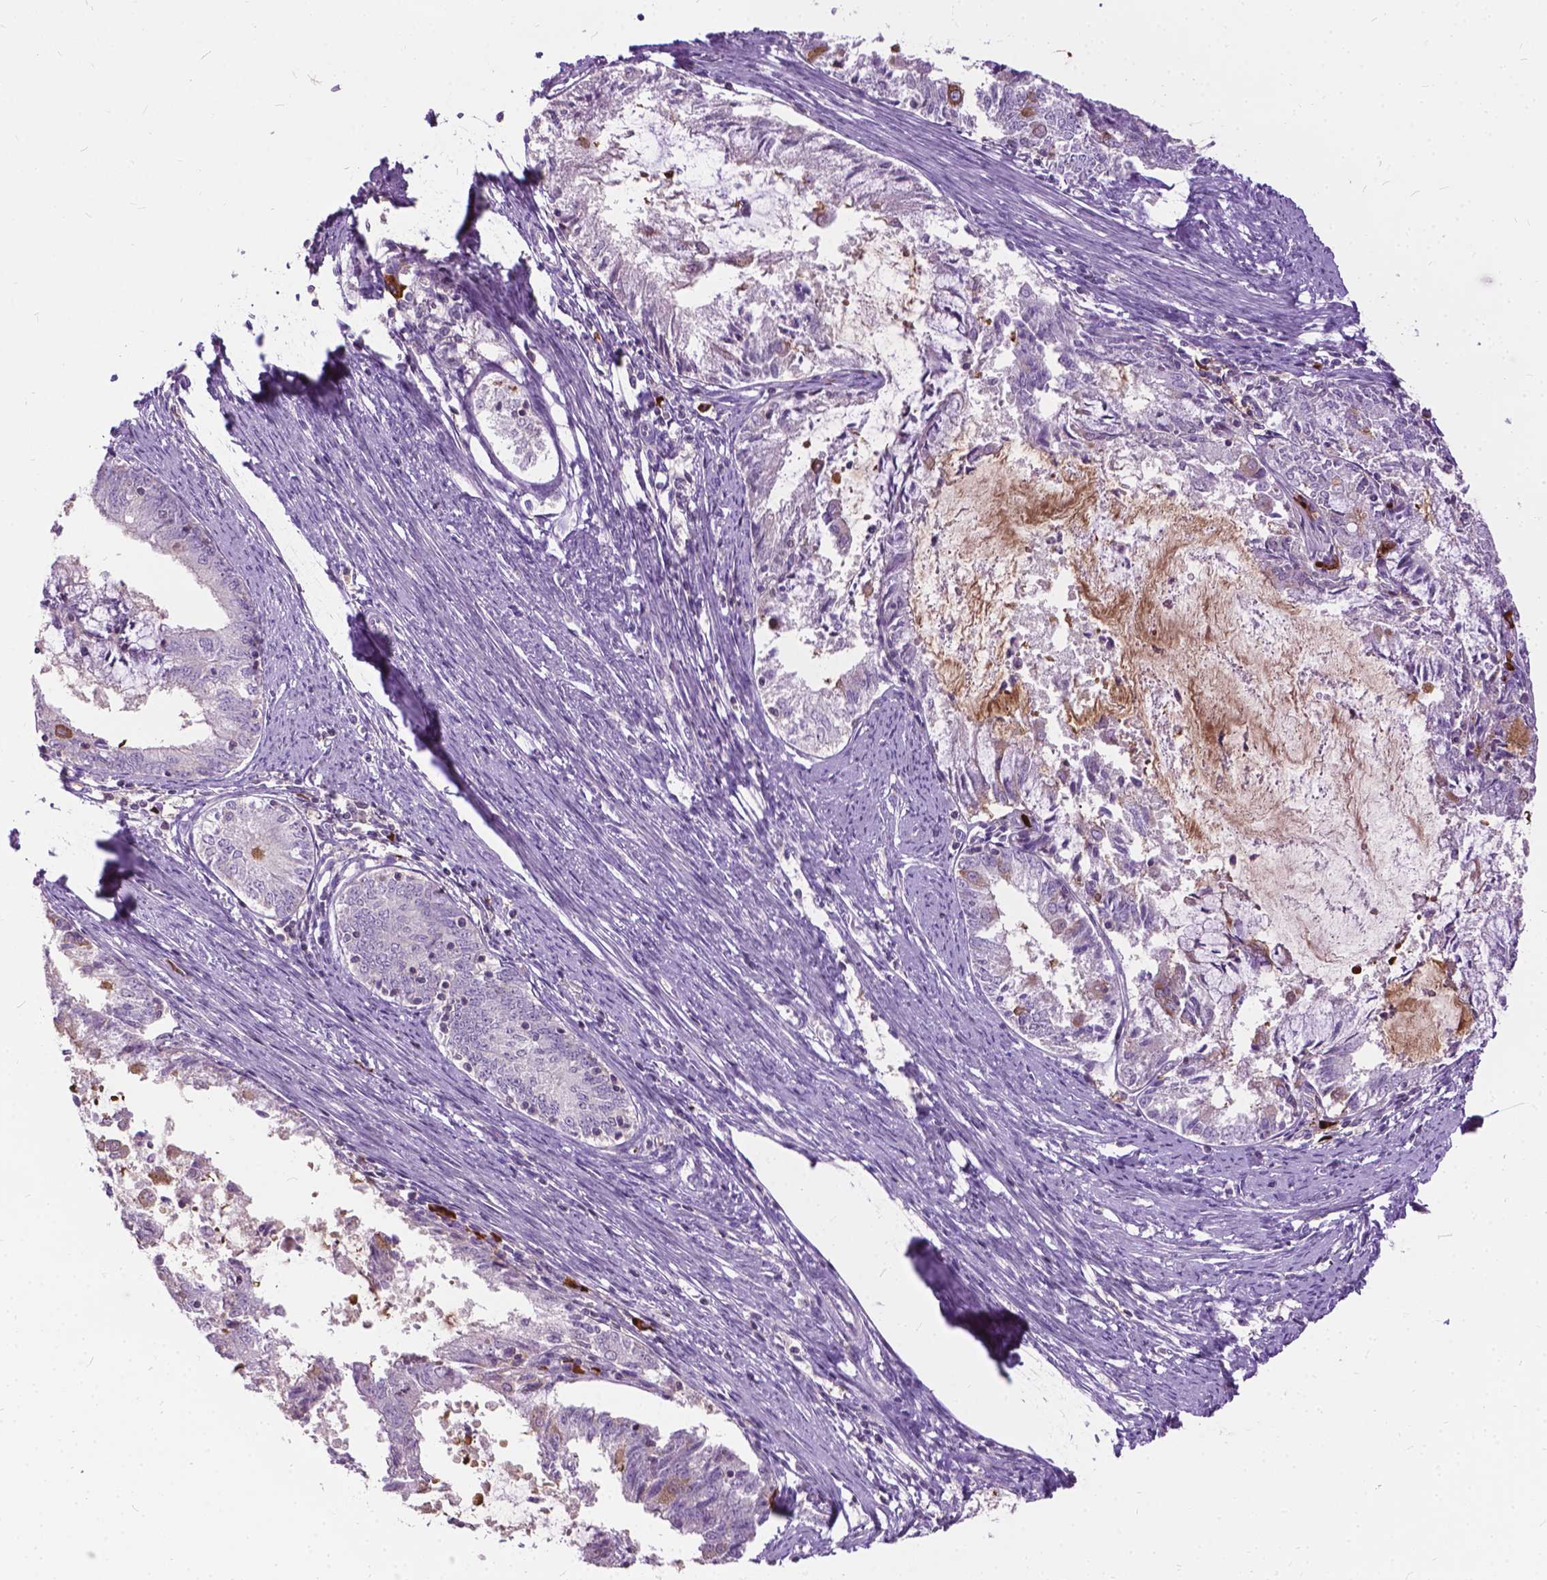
{"staining": {"intensity": "negative", "quantity": "none", "location": "none"}, "tissue": "endometrial cancer", "cell_type": "Tumor cells", "image_type": "cancer", "snomed": [{"axis": "morphology", "description": "Adenocarcinoma, NOS"}, {"axis": "topography", "description": "Endometrium"}], "caption": "Human endometrial cancer stained for a protein using immunohistochemistry (IHC) demonstrates no expression in tumor cells.", "gene": "JAK3", "patient": {"sex": "female", "age": 57}}